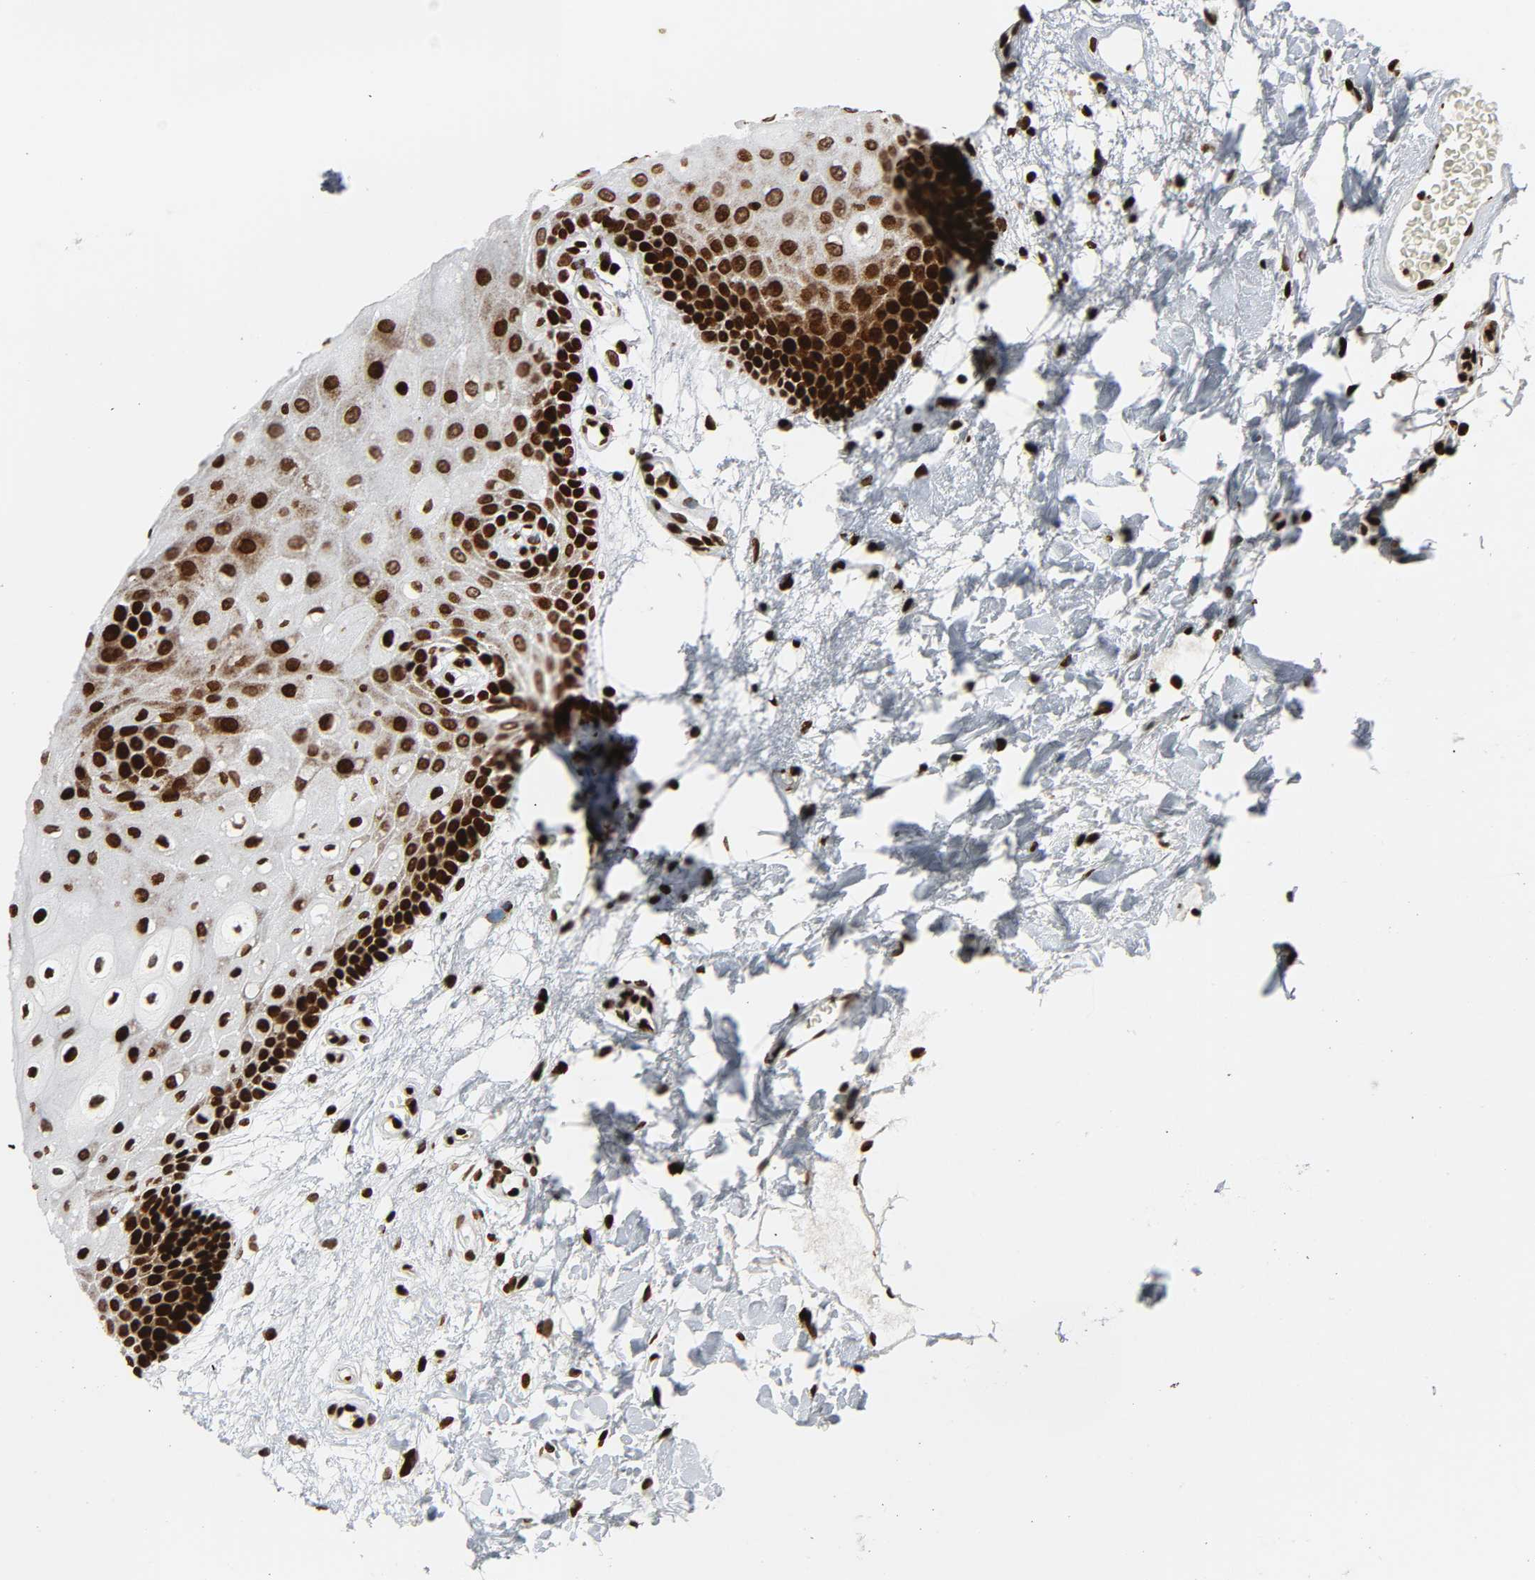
{"staining": {"intensity": "strong", "quantity": ">75%", "location": "nuclear"}, "tissue": "oral mucosa", "cell_type": "Squamous epithelial cells", "image_type": "normal", "snomed": [{"axis": "morphology", "description": "Normal tissue, NOS"}, {"axis": "morphology", "description": "Squamous cell carcinoma, NOS"}, {"axis": "topography", "description": "Skeletal muscle"}, {"axis": "topography", "description": "Oral tissue"}, {"axis": "topography", "description": "Head-Neck"}], "caption": "Brown immunohistochemical staining in normal oral mucosa shows strong nuclear expression in about >75% of squamous epithelial cells. (Brightfield microscopy of DAB IHC at high magnification).", "gene": "RXRA", "patient": {"sex": "male", "age": 71}}